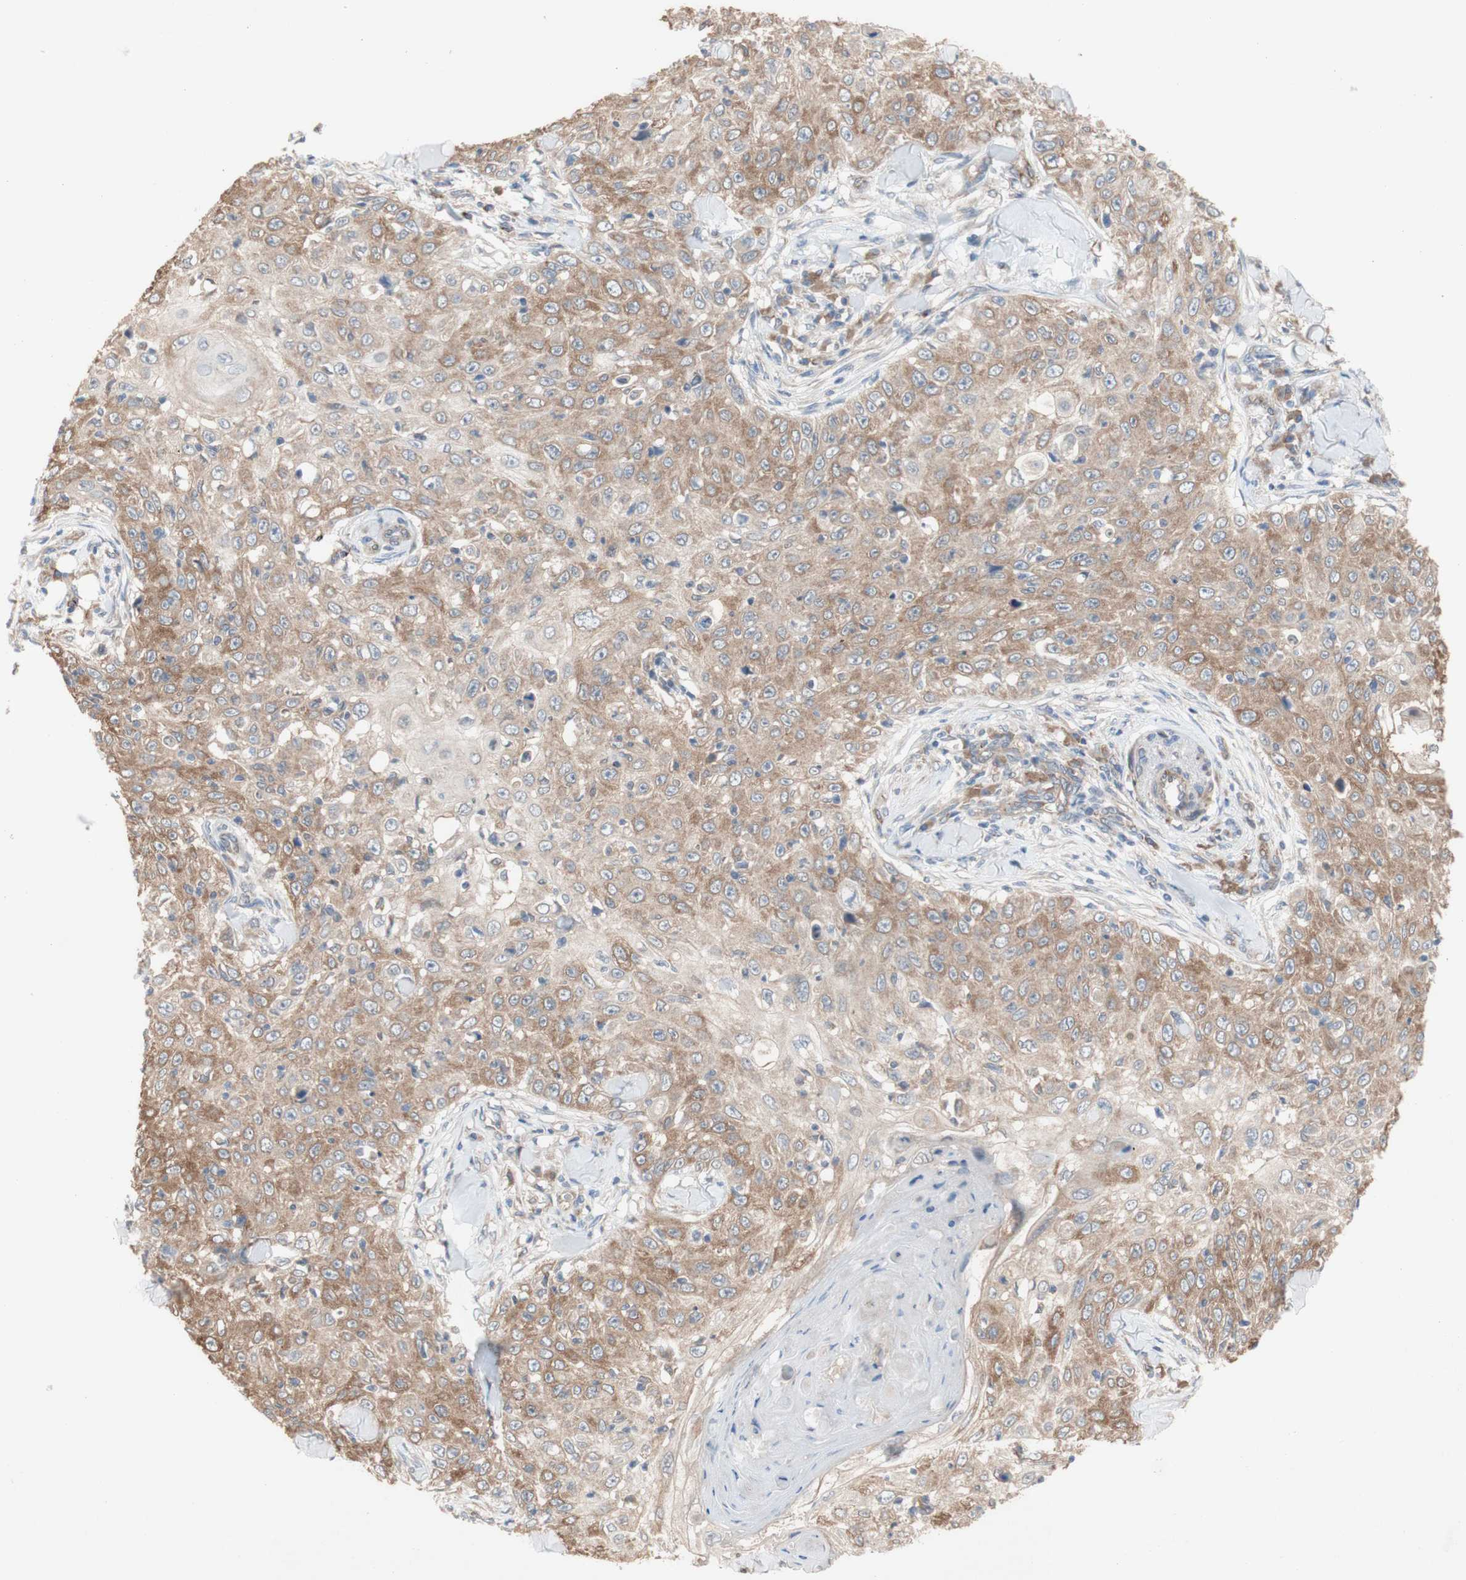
{"staining": {"intensity": "moderate", "quantity": ">75%", "location": "cytoplasmic/membranous"}, "tissue": "skin cancer", "cell_type": "Tumor cells", "image_type": "cancer", "snomed": [{"axis": "morphology", "description": "Squamous cell carcinoma, NOS"}, {"axis": "topography", "description": "Skin"}], "caption": "Moderate cytoplasmic/membranous positivity for a protein is present in approximately >75% of tumor cells of skin squamous cell carcinoma using immunohistochemistry (IHC).", "gene": "PDGFB", "patient": {"sex": "male", "age": 86}}